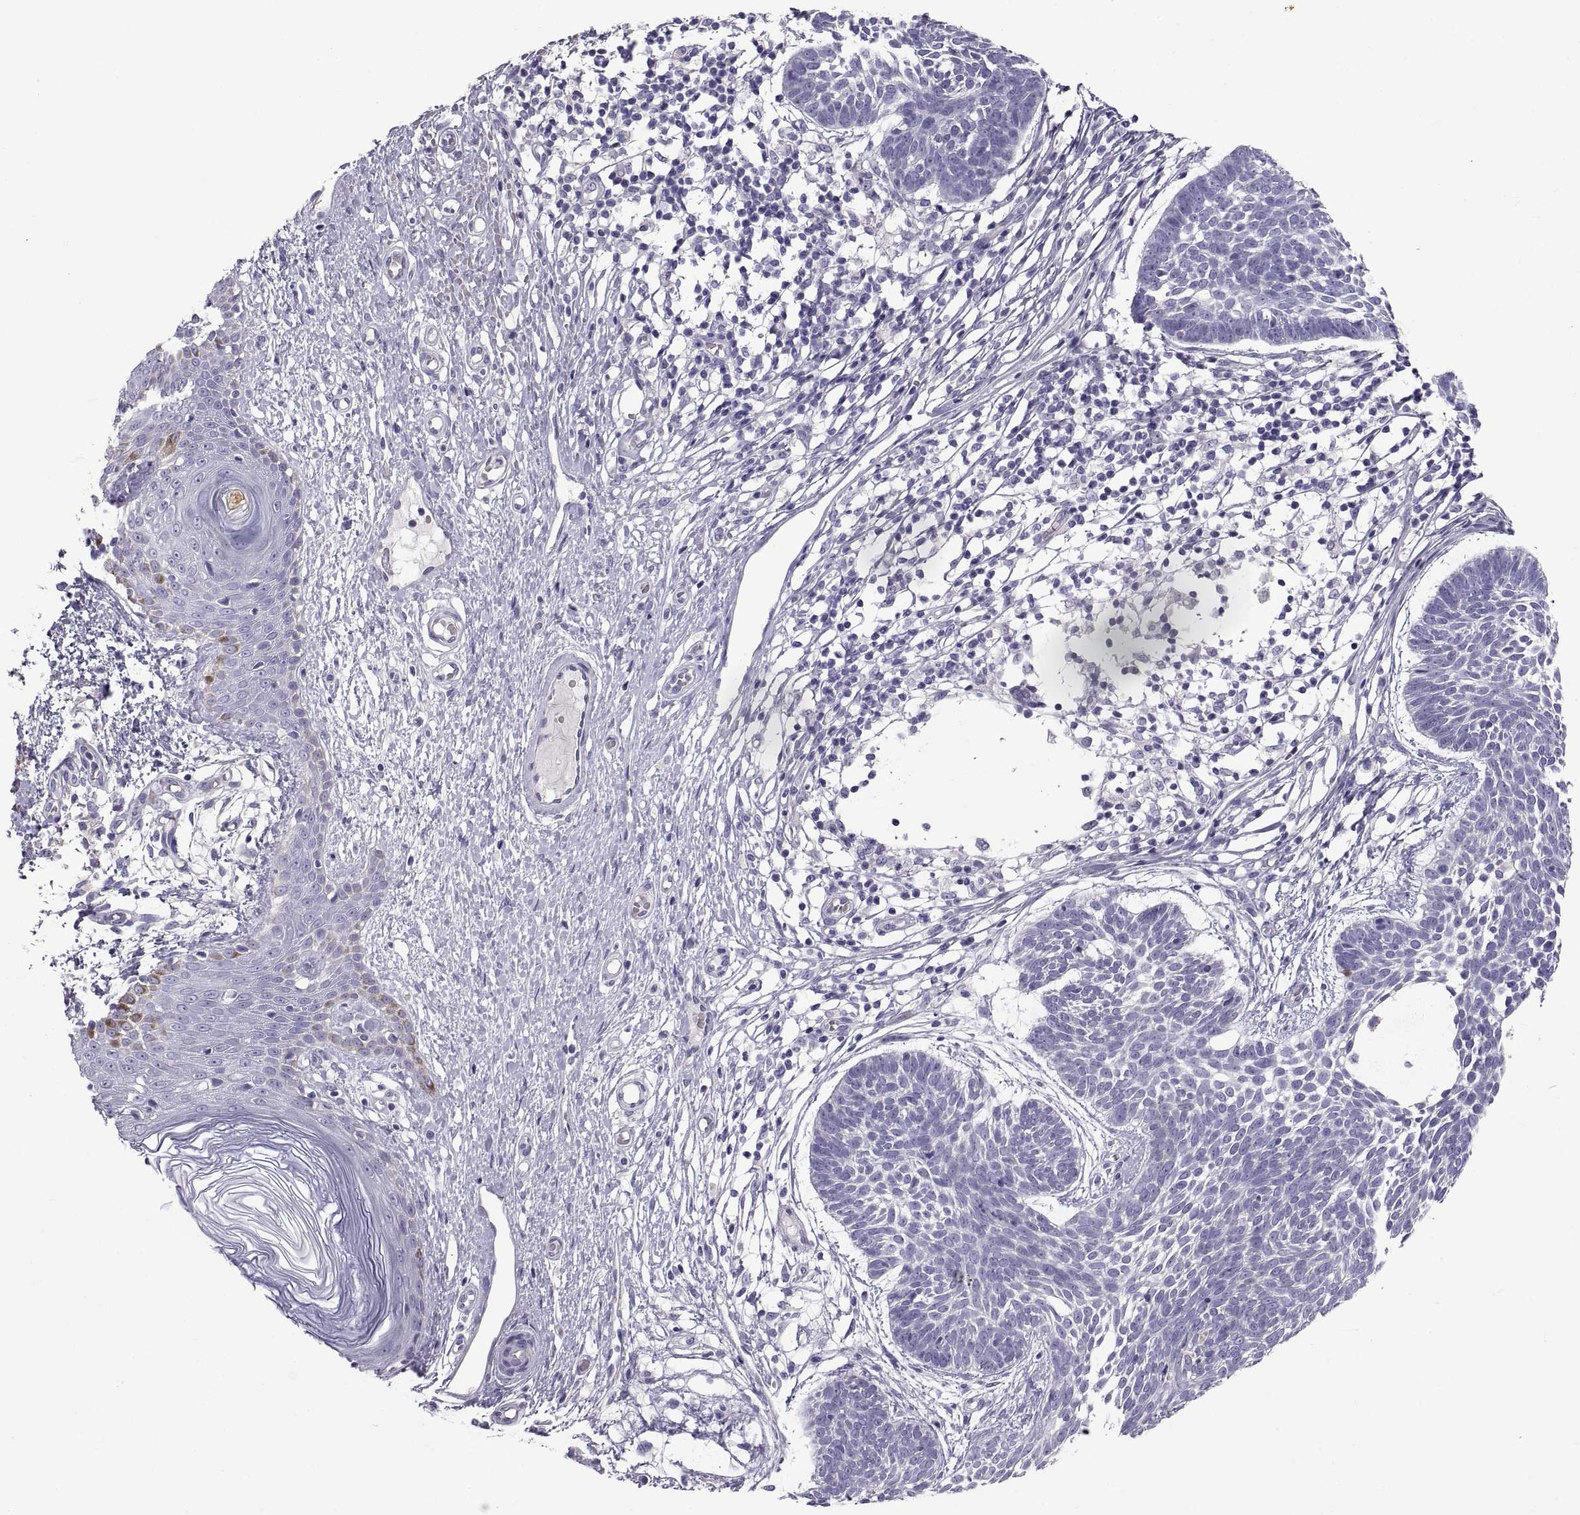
{"staining": {"intensity": "negative", "quantity": "none", "location": "none"}, "tissue": "skin cancer", "cell_type": "Tumor cells", "image_type": "cancer", "snomed": [{"axis": "morphology", "description": "Basal cell carcinoma"}, {"axis": "topography", "description": "Skin"}], "caption": "This is an immunohistochemistry (IHC) histopathology image of skin basal cell carcinoma. There is no staining in tumor cells.", "gene": "CRYBB3", "patient": {"sex": "male", "age": 85}}